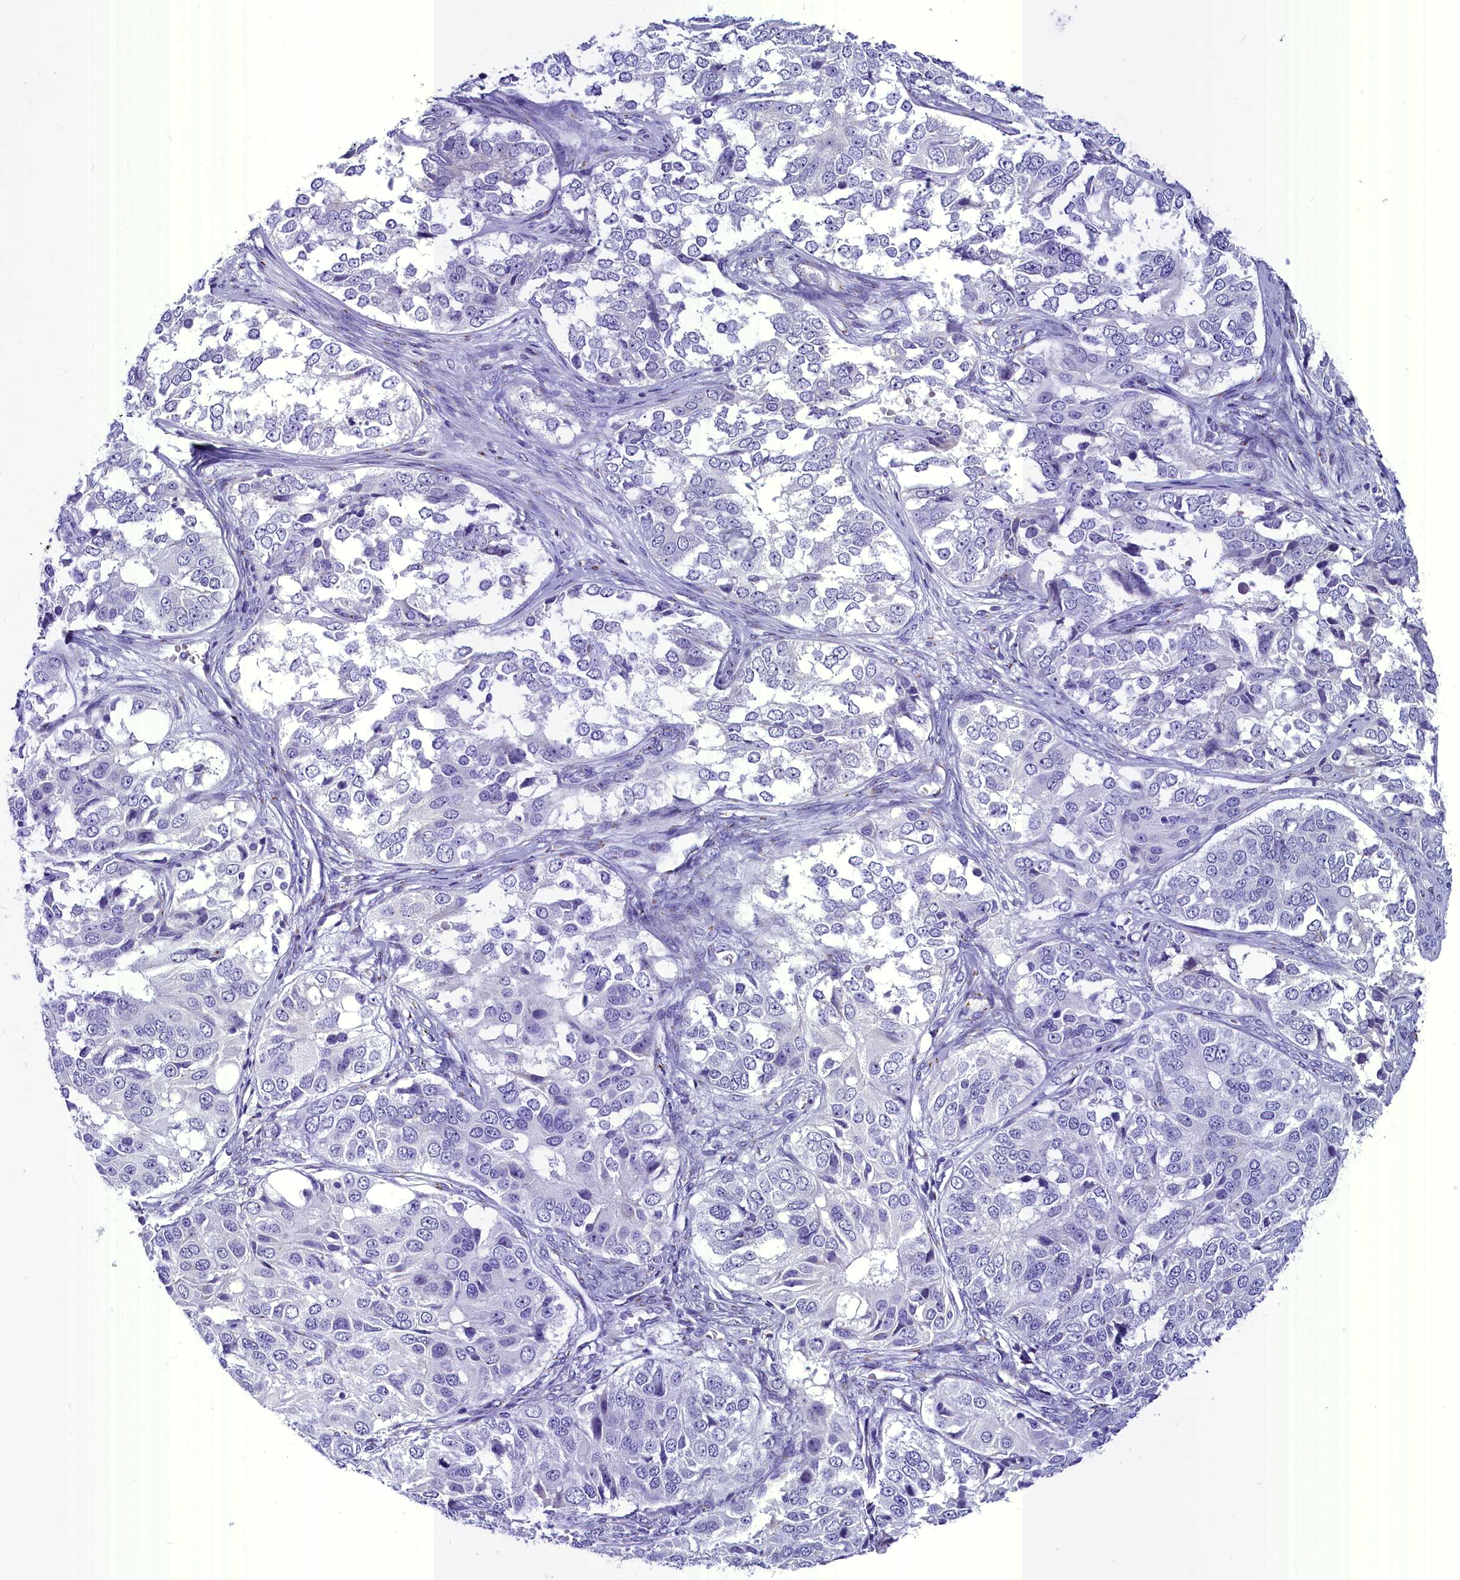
{"staining": {"intensity": "negative", "quantity": "none", "location": "none"}, "tissue": "ovarian cancer", "cell_type": "Tumor cells", "image_type": "cancer", "snomed": [{"axis": "morphology", "description": "Carcinoma, endometroid"}, {"axis": "topography", "description": "Ovary"}], "caption": "Ovarian endometroid carcinoma stained for a protein using immunohistochemistry (IHC) exhibits no staining tumor cells.", "gene": "AP3B2", "patient": {"sex": "female", "age": 51}}